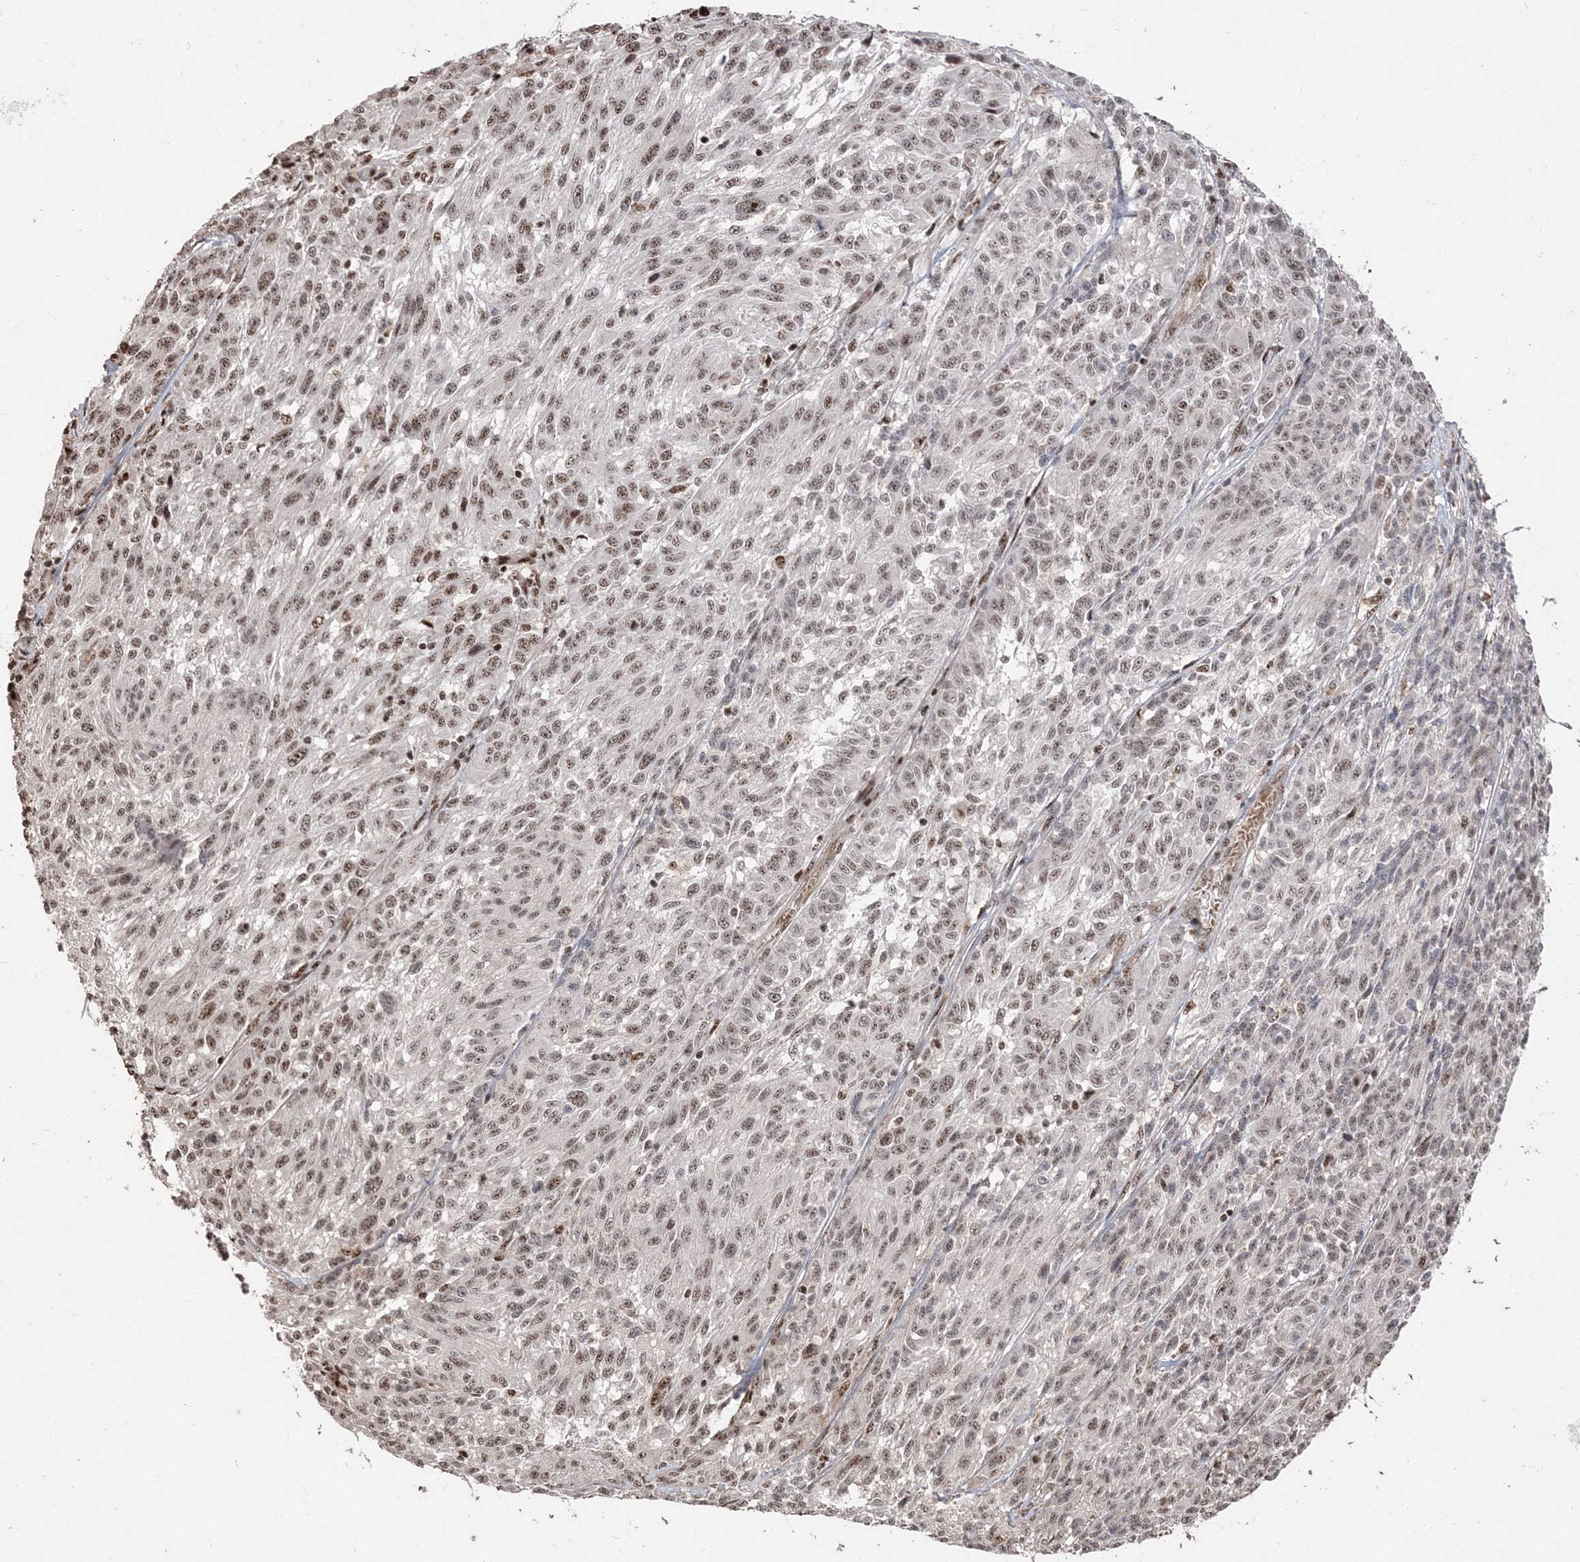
{"staining": {"intensity": "moderate", "quantity": ">75%", "location": "nuclear"}, "tissue": "melanoma", "cell_type": "Tumor cells", "image_type": "cancer", "snomed": [{"axis": "morphology", "description": "Malignant melanoma, NOS"}, {"axis": "topography", "description": "Skin"}], "caption": "Protein analysis of melanoma tissue exhibits moderate nuclear staining in approximately >75% of tumor cells. The protein of interest is stained brown, and the nuclei are stained in blue (DAB IHC with brightfield microscopy, high magnification).", "gene": "RBM17", "patient": {"sex": "male", "age": 53}}